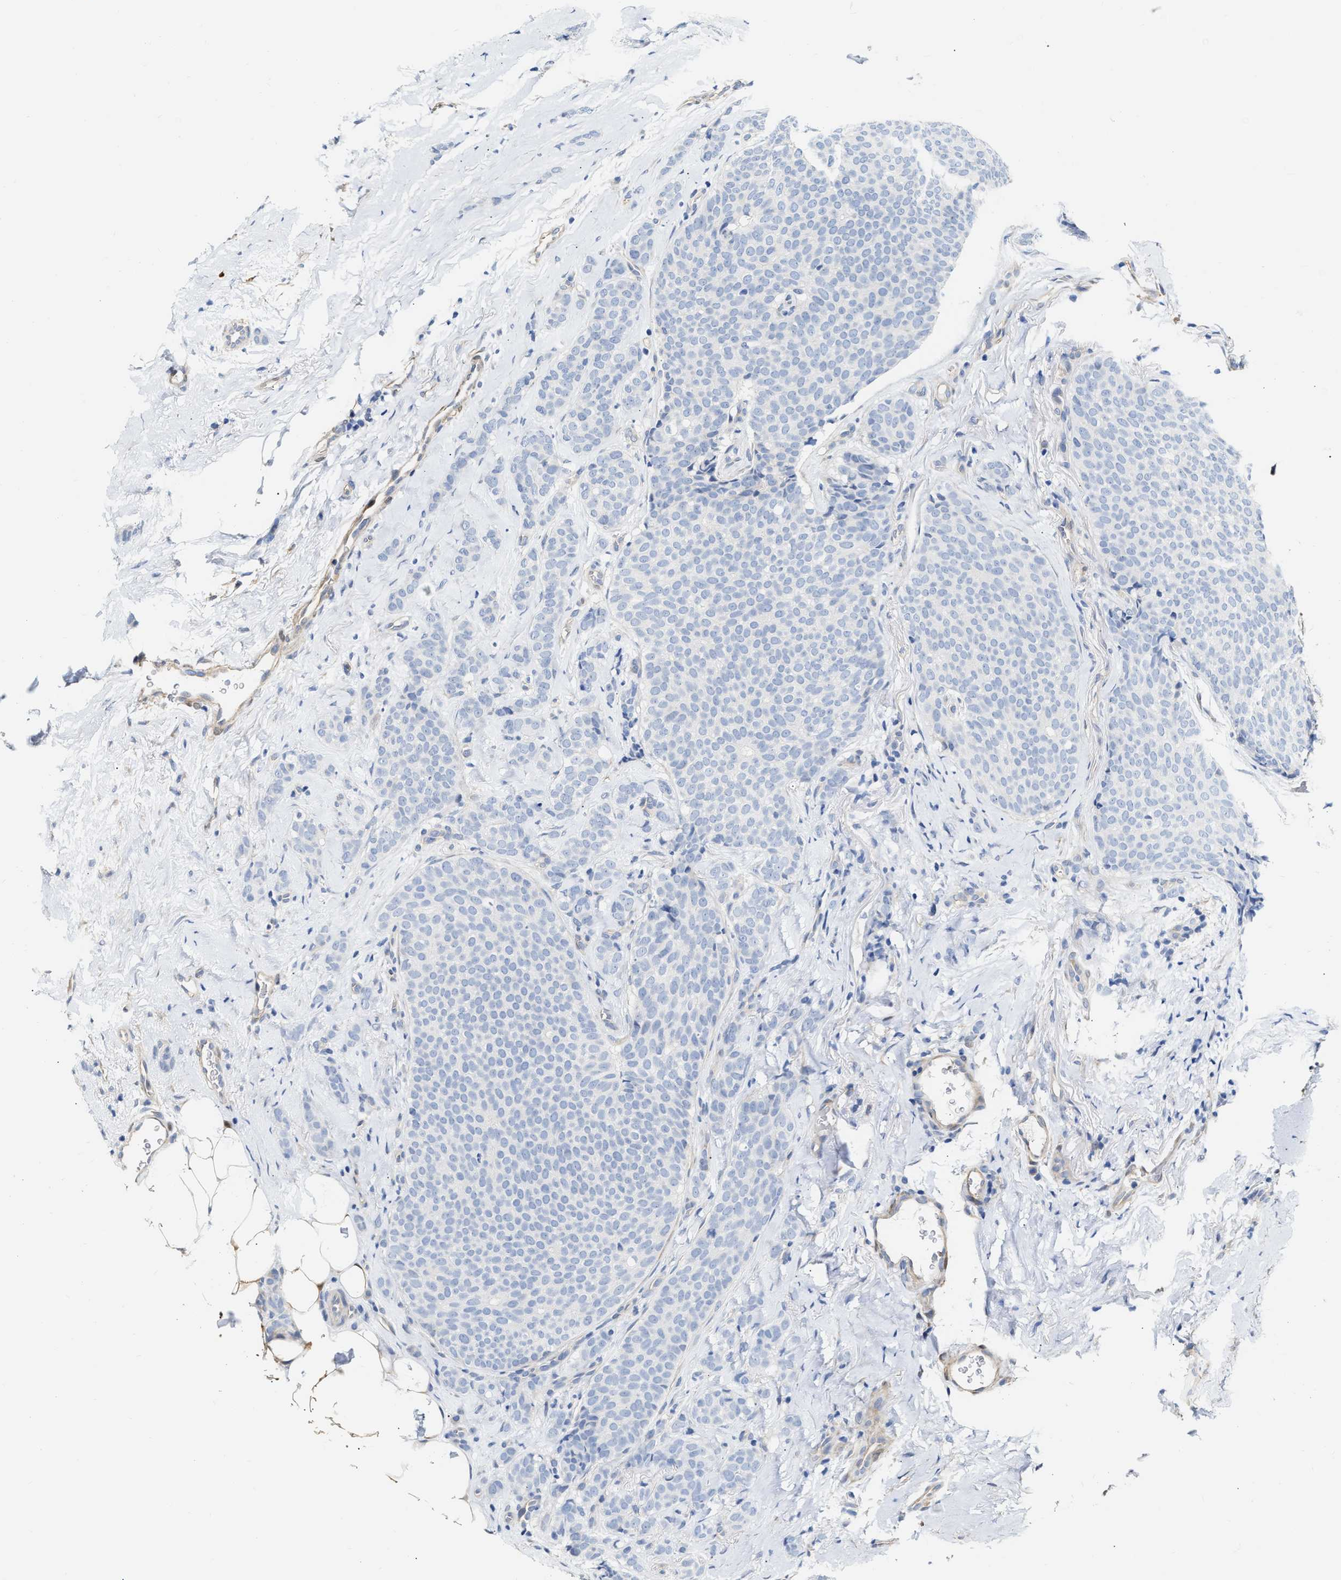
{"staining": {"intensity": "negative", "quantity": "none", "location": "none"}, "tissue": "breast cancer", "cell_type": "Tumor cells", "image_type": "cancer", "snomed": [{"axis": "morphology", "description": "Lobular carcinoma"}, {"axis": "topography", "description": "Skin"}, {"axis": "topography", "description": "Breast"}], "caption": "IHC of breast cancer (lobular carcinoma) shows no staining in tumor cells.", "gene": "FHL1", "patient": {"sex": "female", "age": 46}}